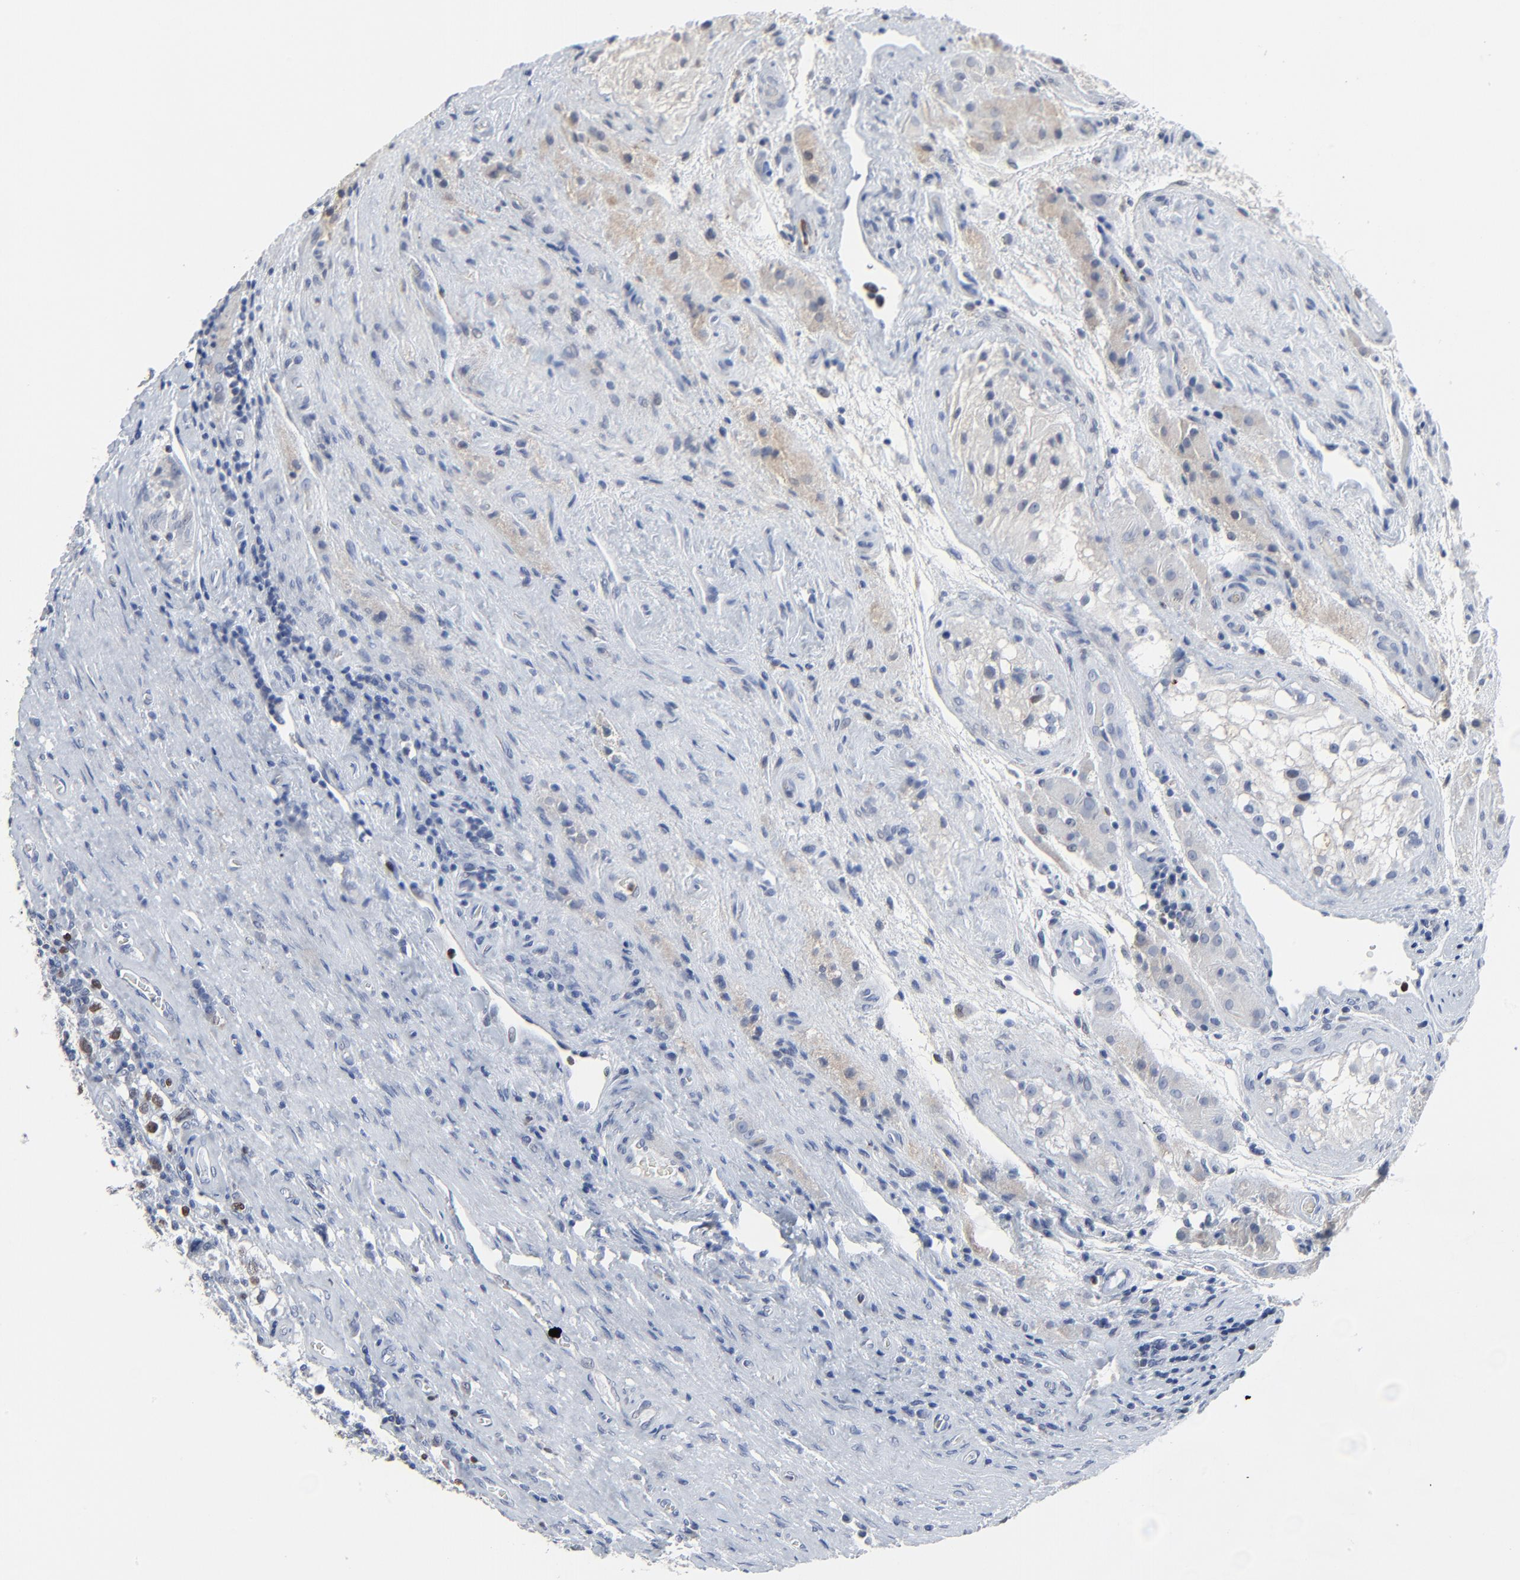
{"staining": {"intensity": "weak", "quantity": "<25%", "location": "nuclear"}, "tissue": "testis cancer", "cell_type": "Tumor cells", "image_type": "cancer", "snomed": [{"axis": "morphology", "description": "Seminoma, NOS"}, {"axis": "topography", "description": "Testis"}], "caption": "Human testis cancer stained for a protein using immunohistochemistry reveals no positivity in tumor cells.", "gene": "BIRC3", "patient": {"sex": "male", "age": 43}}